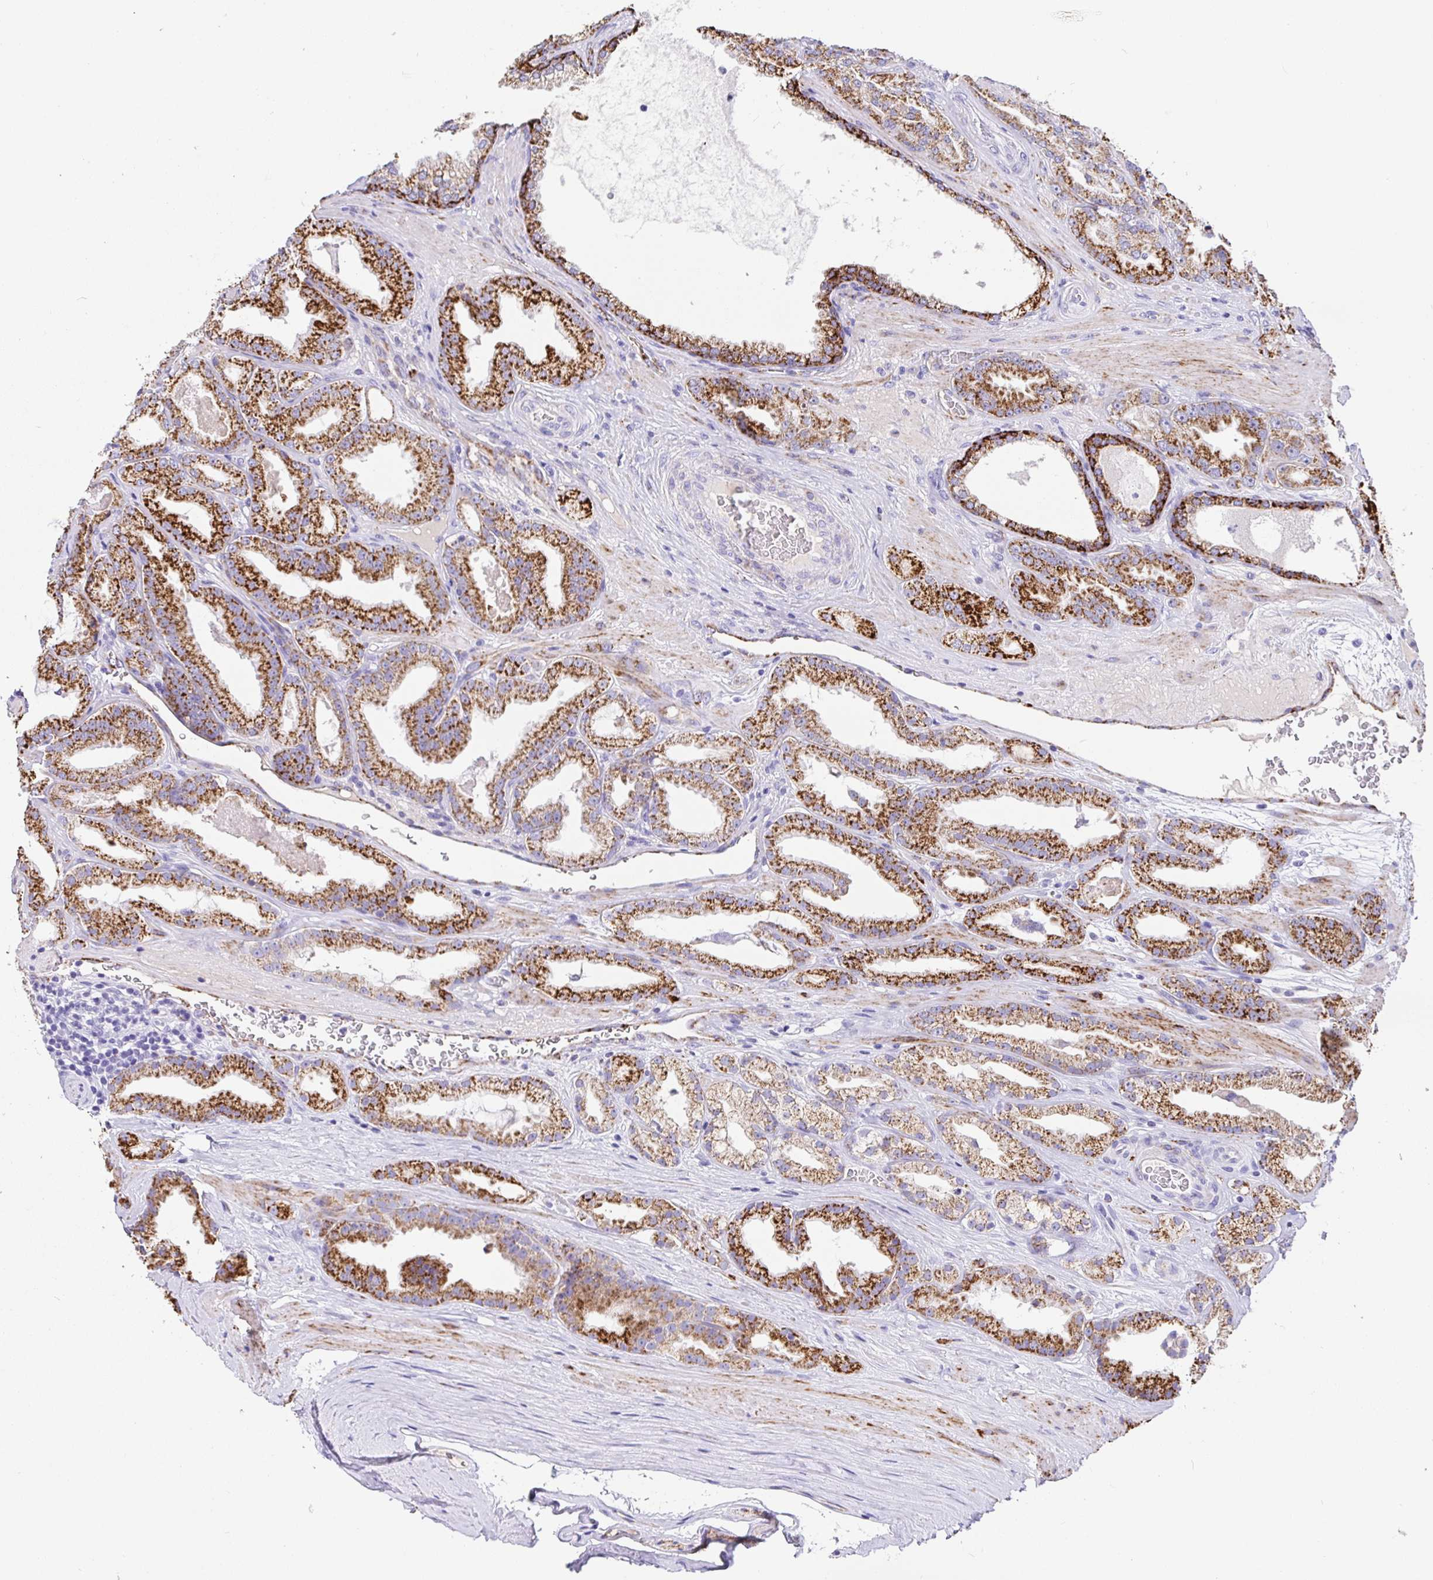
{"staining": {"intensity": "strong", "quantity": ">75%", "location": "cytoplasmic/membranous"}, "tissue": "prostate cancer", "cell_type": "Tumor cells", "image_type": "cancer", "snomed": [{"axis": "morphology", "description": "Adenocarcinoma, Low grade"}, {"axis": "topography", "description": "Prostate"}], "caption": "Protein positivity by IHC reveals strong cytoplasmic/membranous staining in approximately >75% of tumor cells in low-grade adenocarcinoma (prostate).", "gene": "MAOA", "patient": {"sex": "male", "age": 61}}